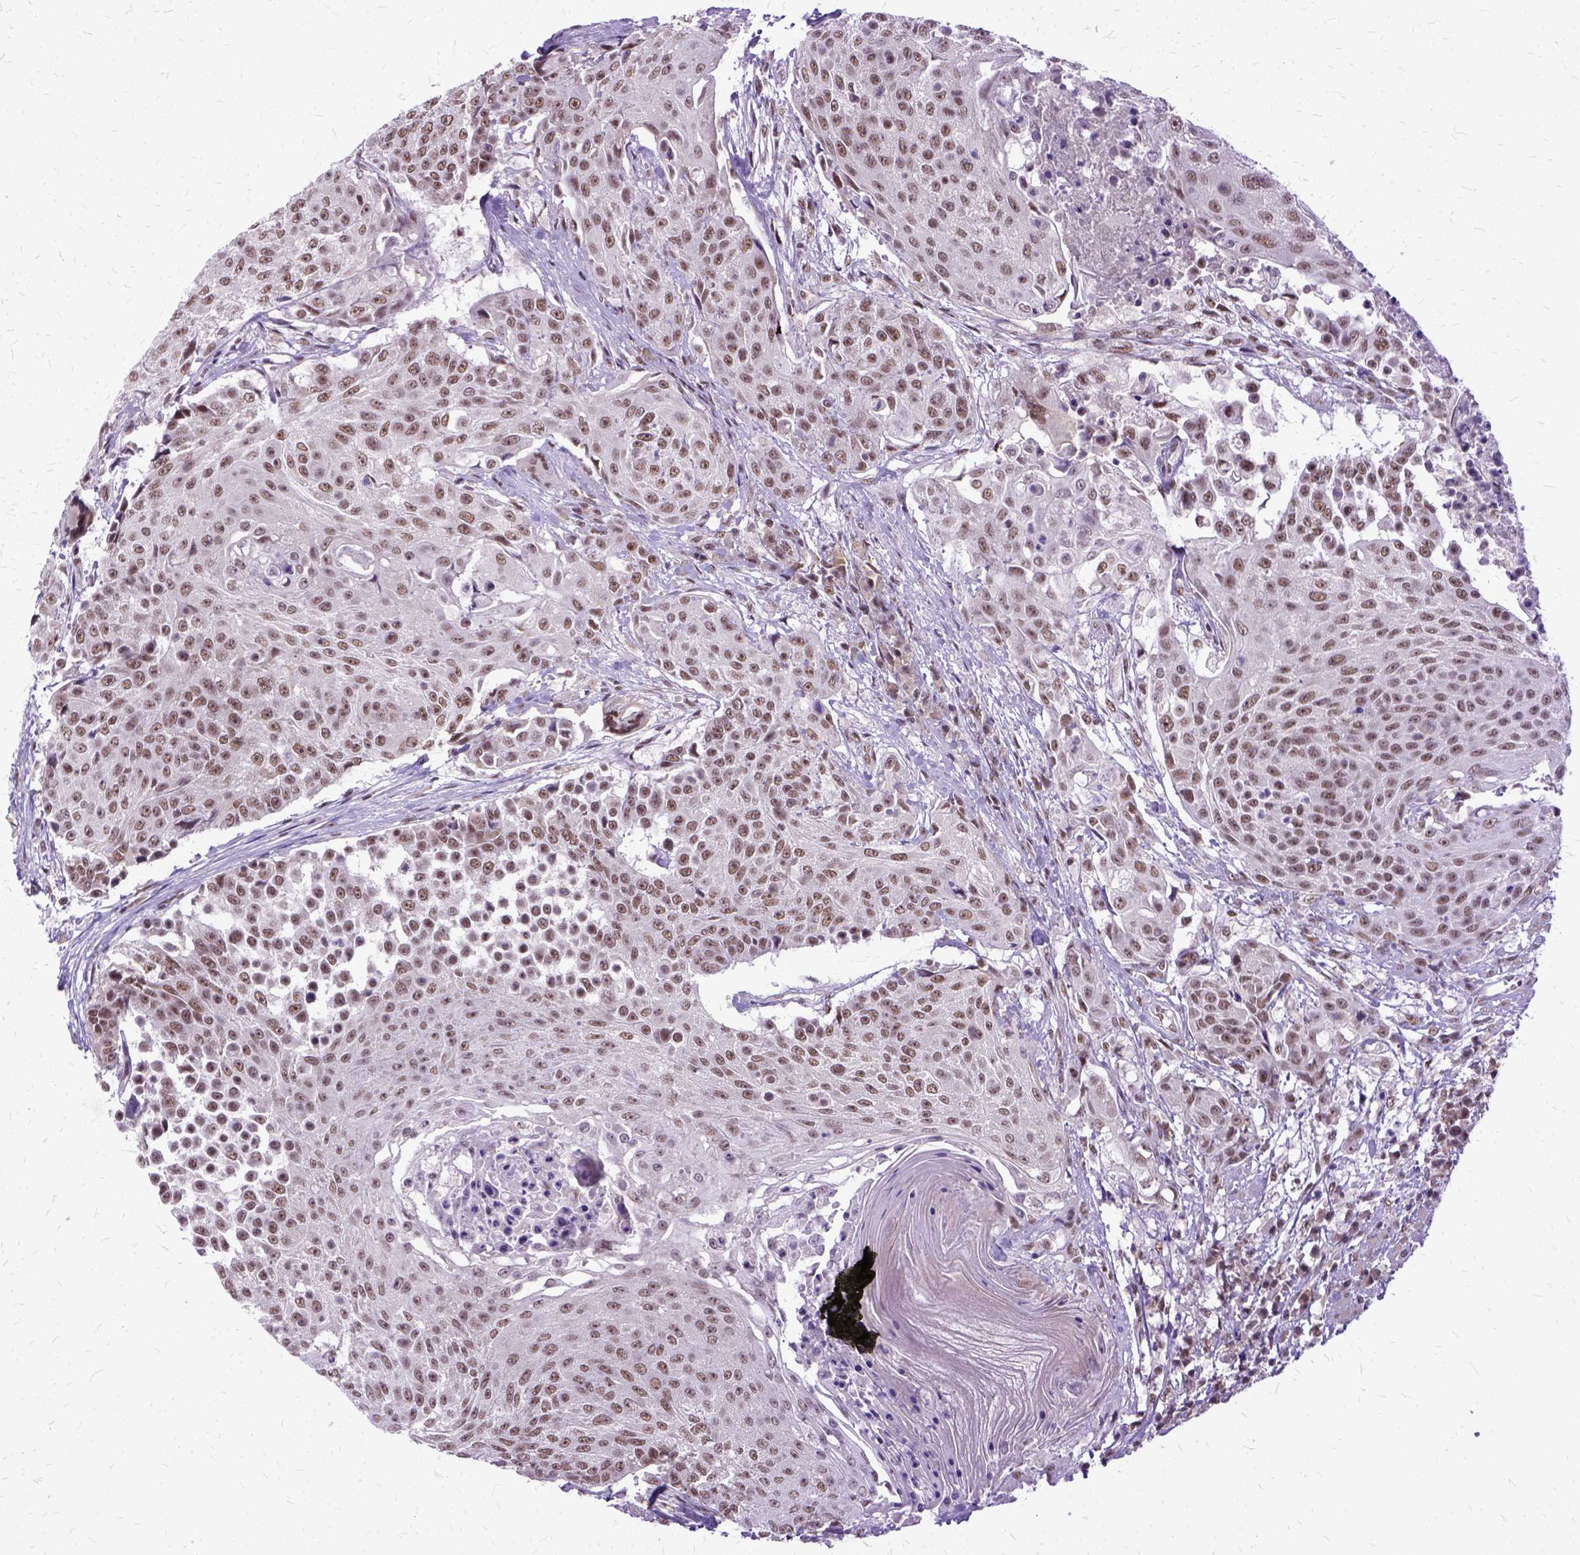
{"staining": {"intensity": "moderate", "quantity": ">75%", "location": "nuclear"}, "tissue": "urothelial cancer", "cell_type": "Tumor cells", "image_type": "cancer", "snomed": [{"axis": "morphology", "description": "Urothelial carcinoma, High grade"}, {"axis": "topography", "description": "Urinary bladder"}], "caption": "This micrograph shows high-grade urothelial carcinoma stained with immunohistochemistry (IHC) to label a protein in brown. The nuclear of tumor cells show moderate positivity for the protein. Nuclei are counter-stained blue.", "gene": "SETD1A", "patient": {"sex": "female", "age": 63}}